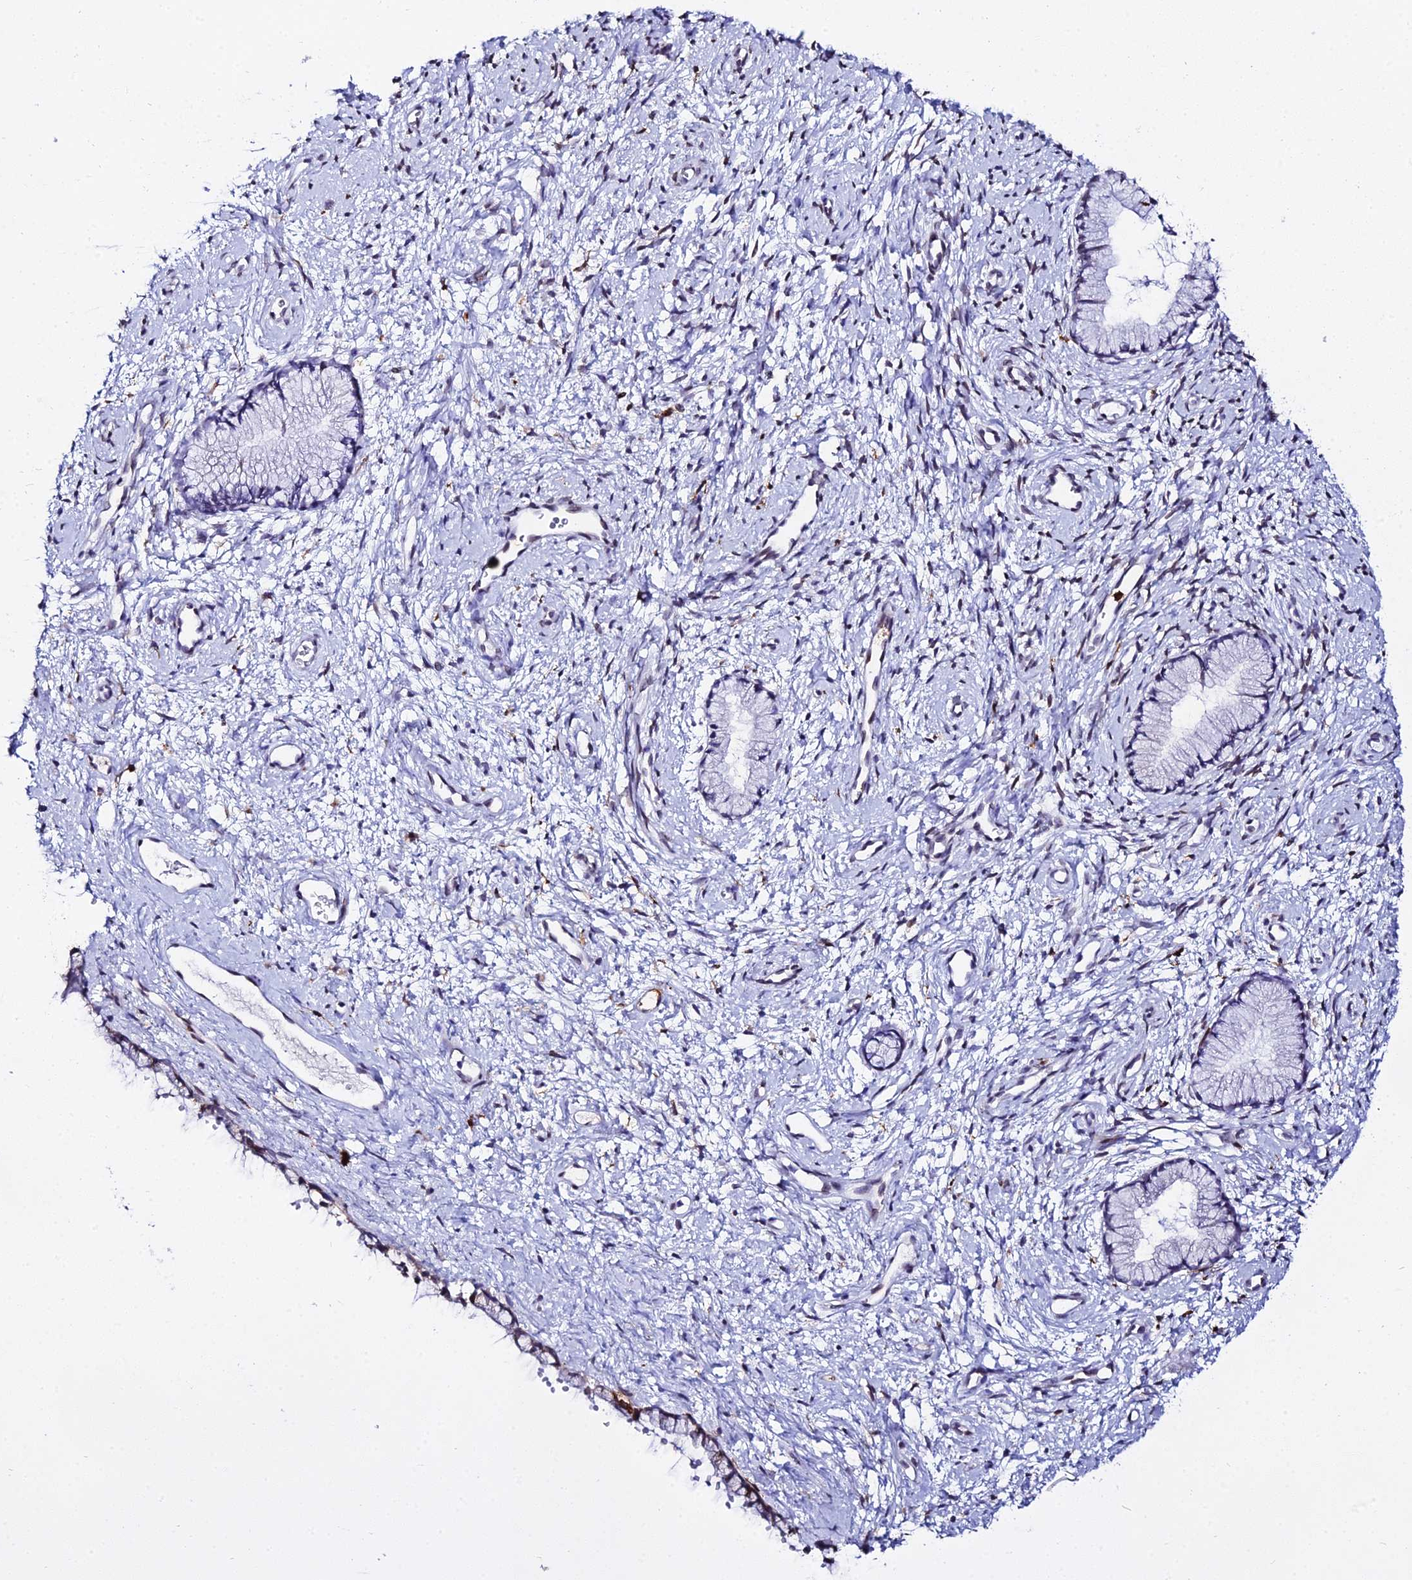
{"staining": {"intensity": "moderate", "quantity": "<25%", "location": "cytoplasmic/membranous"}, "tissue": "cervix", "cell_type": "Glandular cells", "image_type": "normal", "snomed": [{"axis": "morphology", "description": "Normal tissue, NOS"}, {"axis": "topography", "description": "Cervix"}], "caption": "Unremarkable cervix shows moderate cytoplasmic/membranous positivity in approximately <25% of glandular cells (DAB (3,3'-diaminobenzidine) IHC with brightfield microscopy, high magnification)..", "gene": "MCM10", "patient": {"sex": "female", "age": 57}}